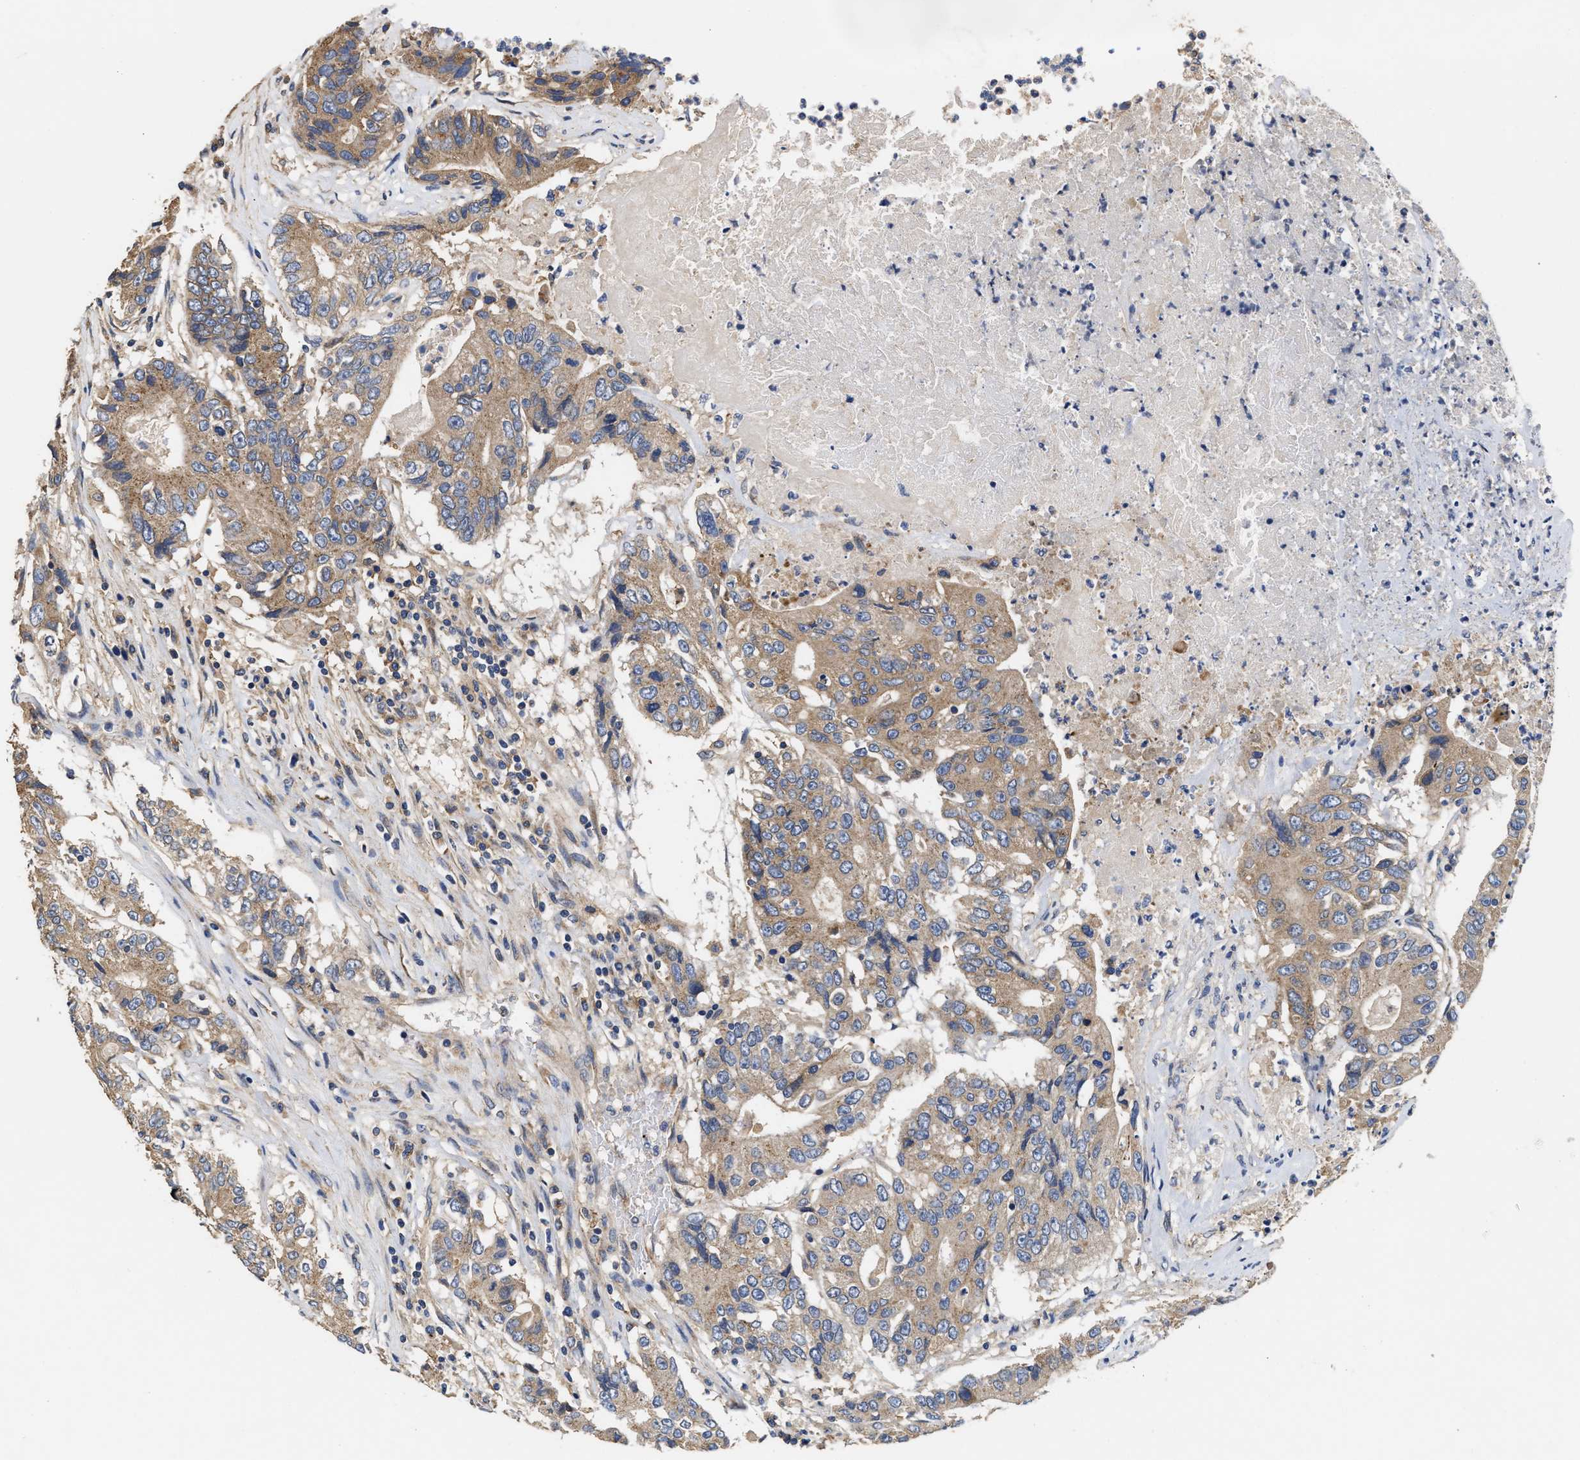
{"staining": {"intensity": "weak", "quantity": ">75%", "location": "cytoplasmic/membranous"}, "tissue": "colorectal cancer", "cell_type": "Tumor cells", "image_type": "cancer", "snomed": [{"axis": "morphology", "description": "Adenocarcinoma, NOS"}, {"axis": "topography", "description": "Colon"}], "caption": "Colorectal cancer (adenocarcinoma) stained with immunohistochemistry demonstrates weak cytoplasmic/membranous expression in approximately >75% of tumor cells.", "gene": "KLB", "patient": {"sex": "female", "age": 77}}